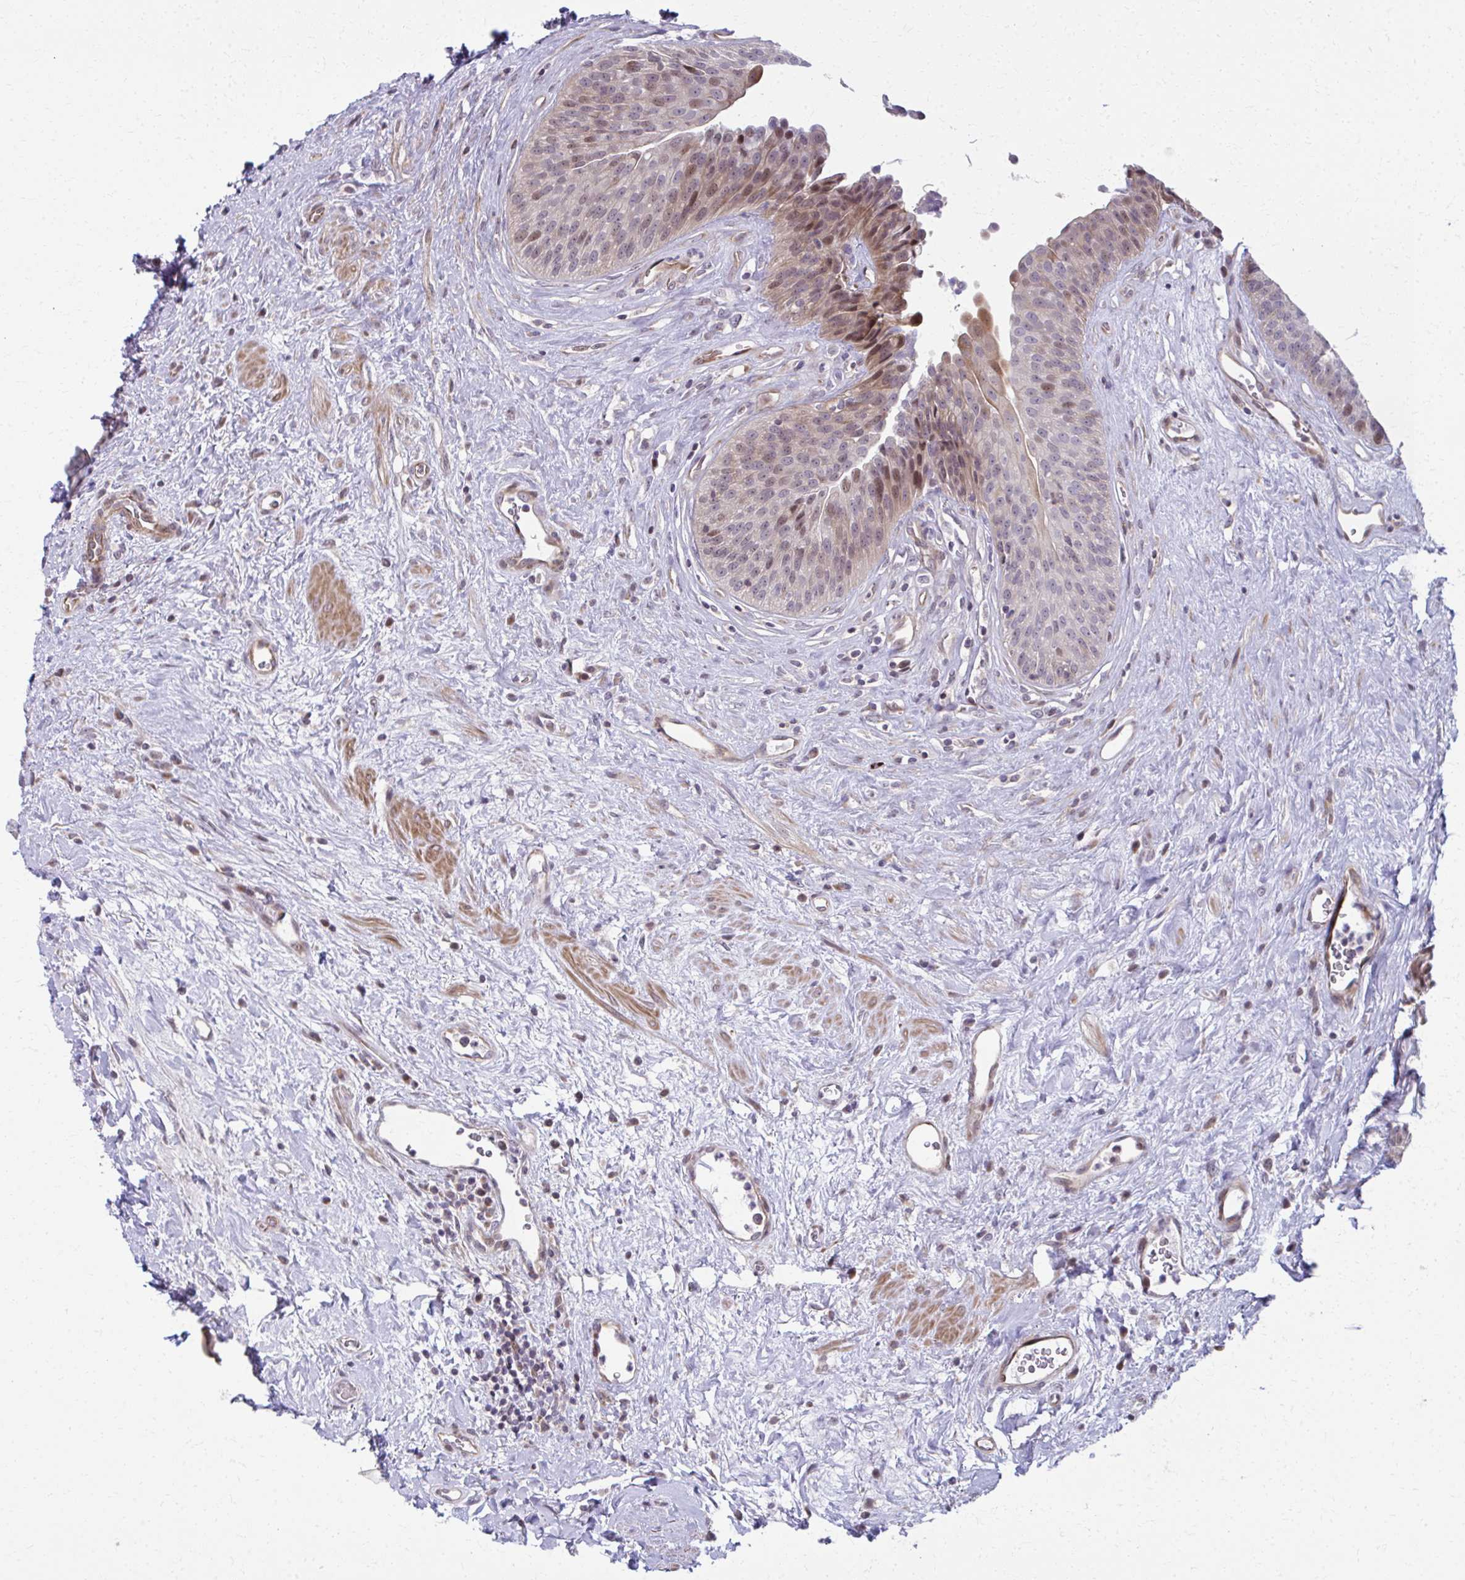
{"staining": {"intensity": "moderate", "quantity": "25%-75%", "location": "cytoplasmic/membranous,nuclear"}, "tissue": "urinary bladder", "cell_type": "Urothelial cells", "image_type": "normal", "snomed": [{"axis": "morphology", "description": "Normal tissue, NOS"}, {"axis": "topography", "description": "Urinary bladder"}], "caption": "Immunohistochemistry (IHC) (DAB) staining of benign urinary bladder demonstrates moderate cytoplasmic/membranous,nuclear protein staining in approximately 25%-75% of urothelial cells.", "gene": "MAF1", "patient": {"sex": "female", "age": 56}}